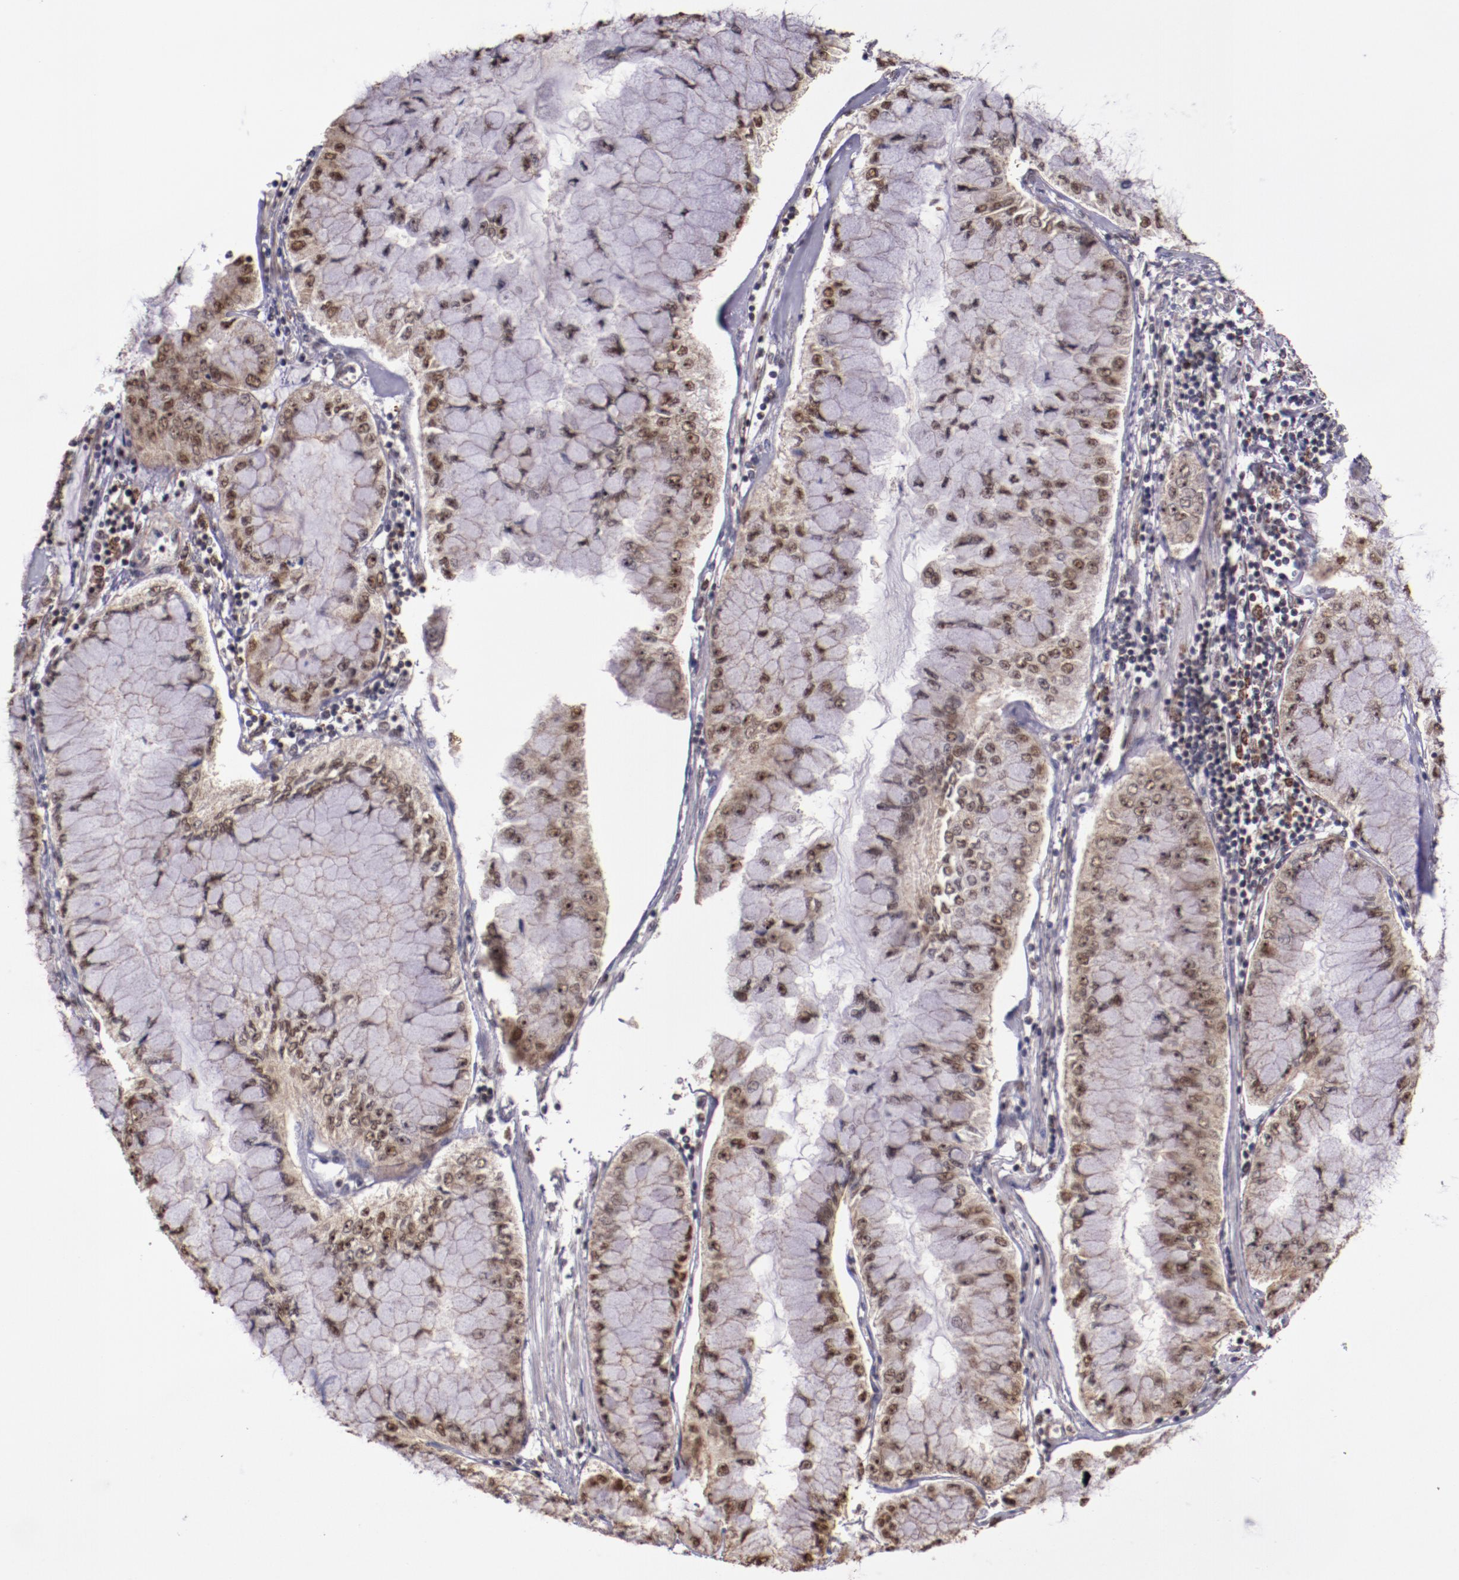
{"staining": {"intensity": "moderate", "quantity": ">75%", "location": "cytoplasmic/membranous,nuclear"}, "tissue": "liver cancer", "cell_type": "Tumor cells", "image_type": "cancer", "snomed": [{"axis": "morphology", "description": "Cholangiocarcinoma"}, {"axis": "topography", "description": "Liver"}], "caption": "The micrograph shows immunohistochemical staining of liver cancer (cholangiocarcinoma). There is moderate cytoplasmic/membranous and nuclear positivity is seen in about >75% of tumor cells.", "gene": "CECR2", "patient": {"sex": "female", "age": 79}}